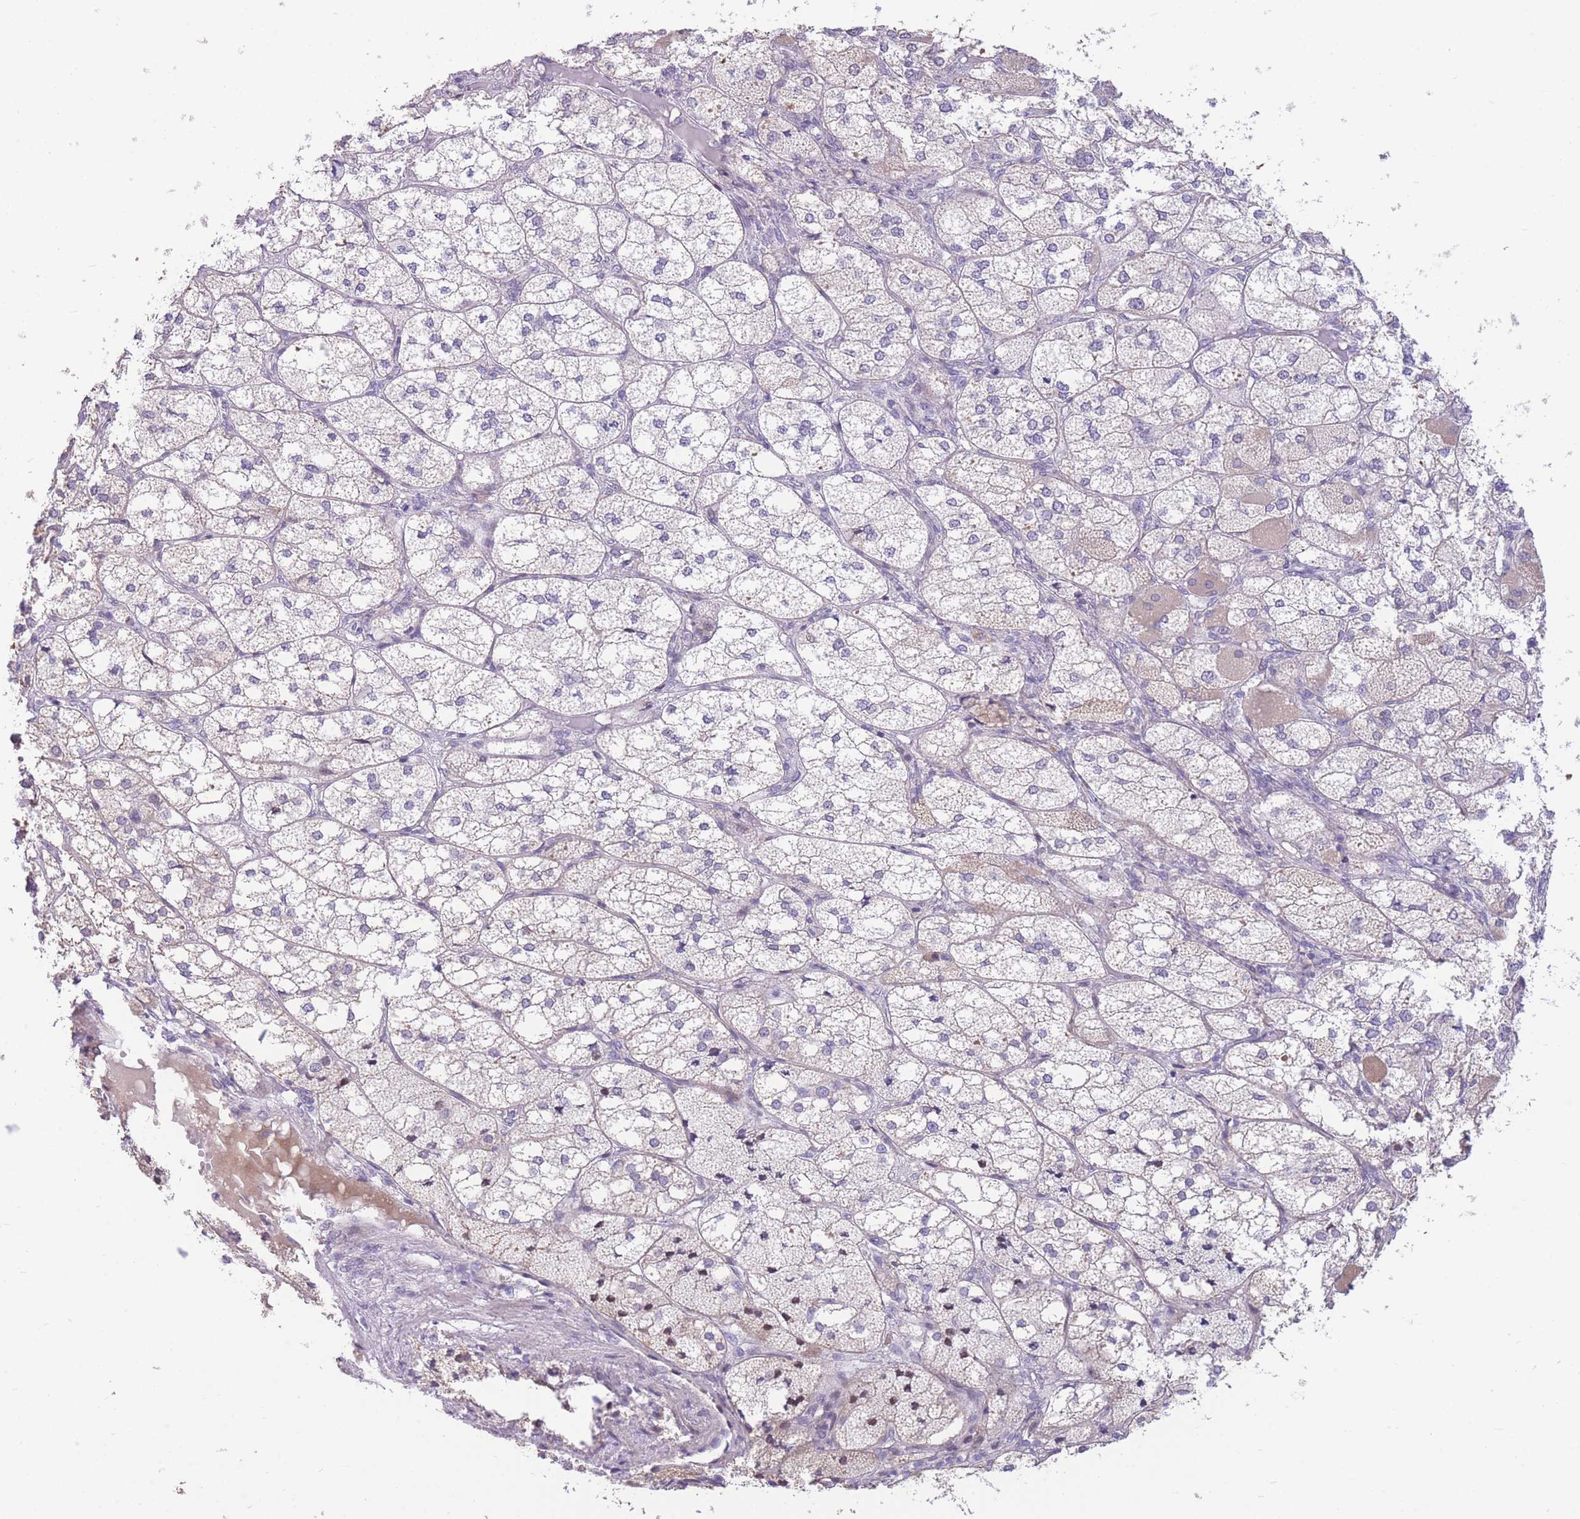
{"staining": {"intensity": "weak", "quantity": "<25%", "location": "cytoplasmic/membranous,nuclear"}, "tissue": "adrenal gland", "cell_type": "Glandular cells", "image_type": "normal", "snomed": [{"axis": "morphology", "description": "Normal tissue, NOS"}, {"axis": "topography", "description": "Adrenal gland"}], "caption": "Unremarkable adrenal gland was stained to show a protein in brown. There is no significant positivity in glandular cells.", "gene": "SHCBP1", "patient": {"sex": "female", "age": 61}}